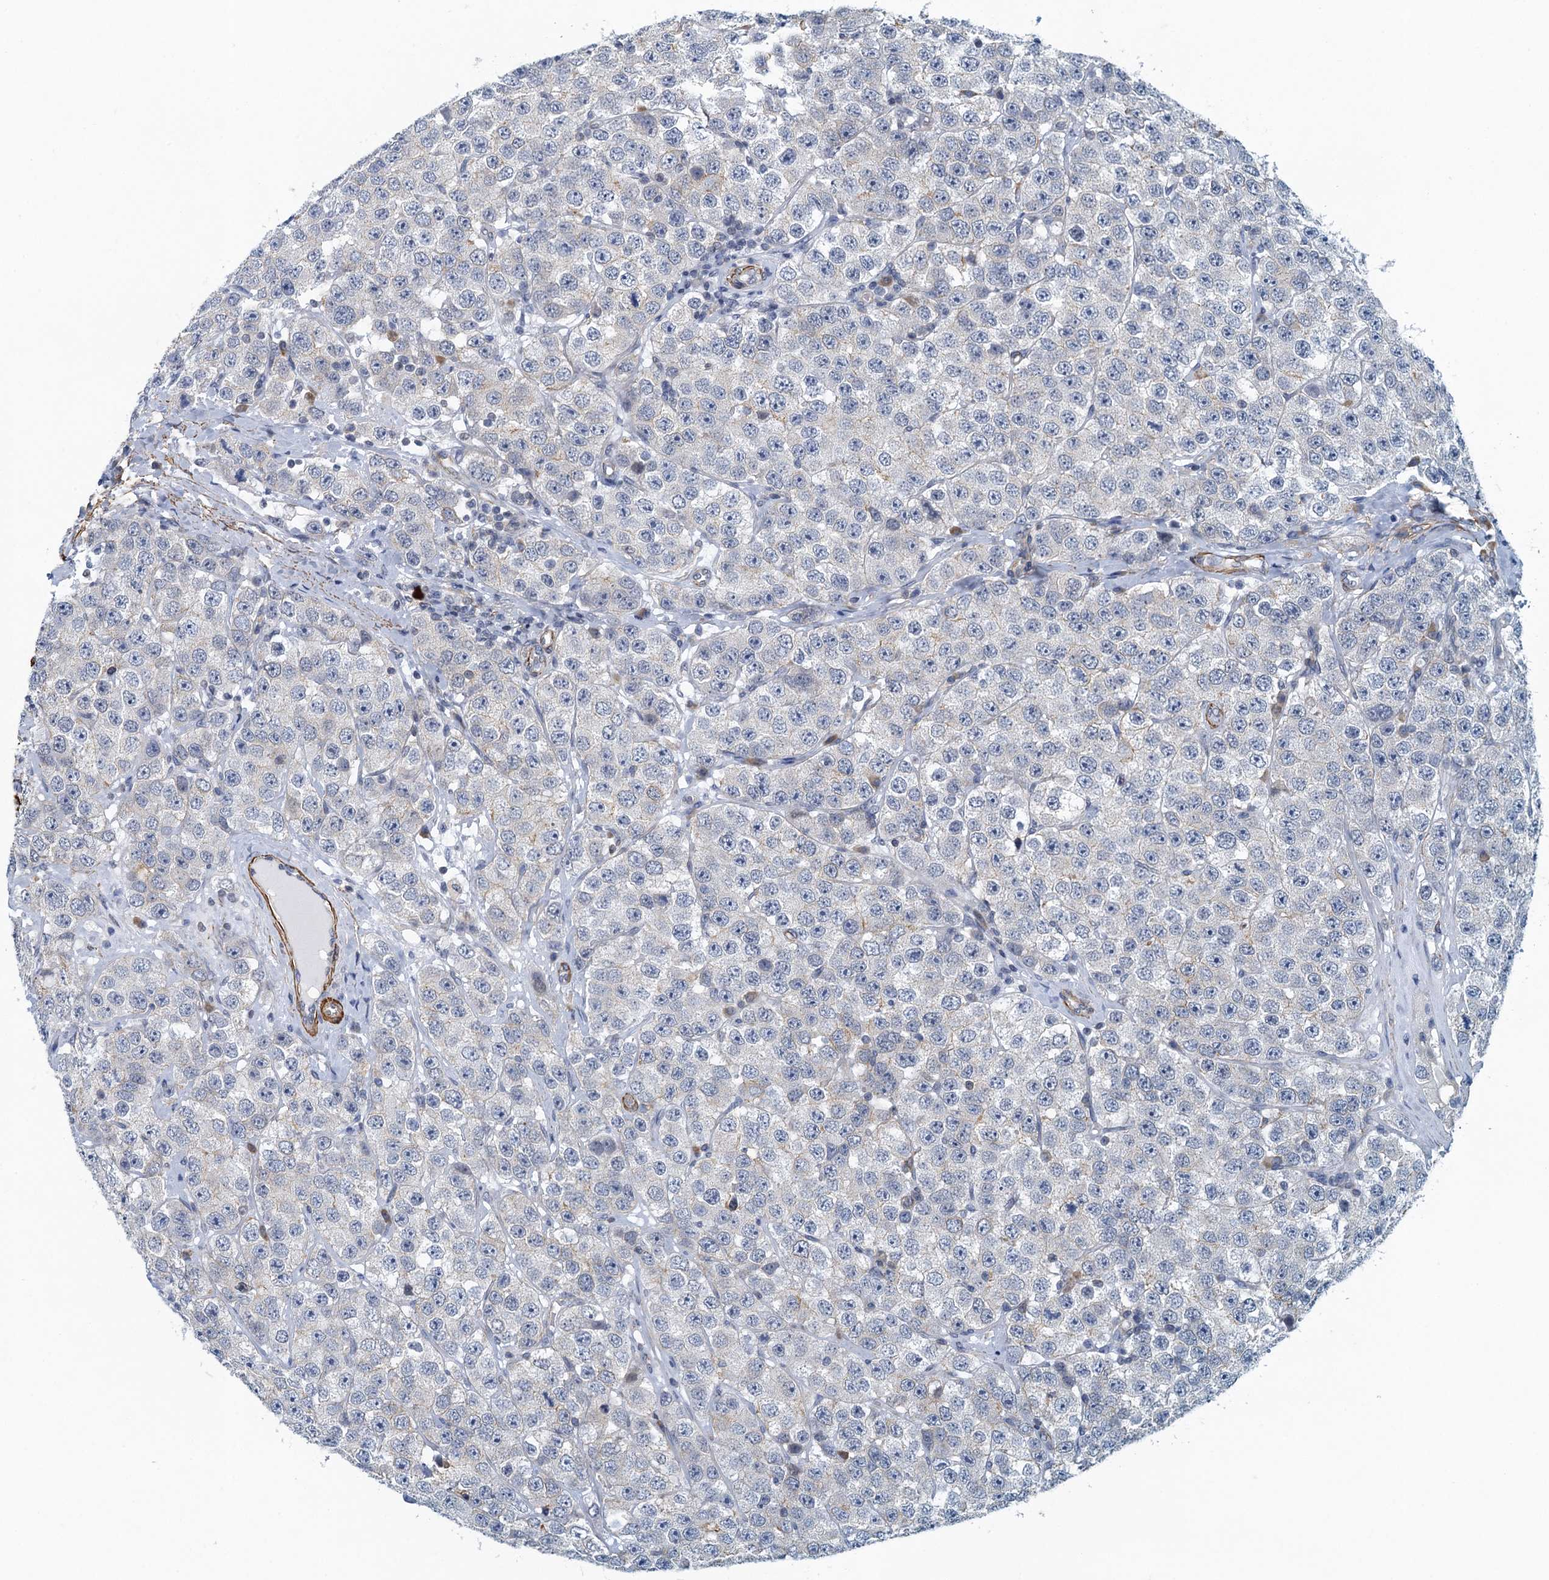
{"staining": {"intensity": "negative", "quantity": "none", "location": "none"}, "tissue": "testis cancer", "cell_type": "Tumor cells", "image_type": "cancer", "snomed": [{"axis": "morphology", "description": "Seminoma, NOS"}, {"axis": "topography", "description": "Testis"}], "caption": "Tumor cells show no significant protein expression in testis cancer.", "gene": "ALG2", "patient": {"sex": "male", "age": 28}}